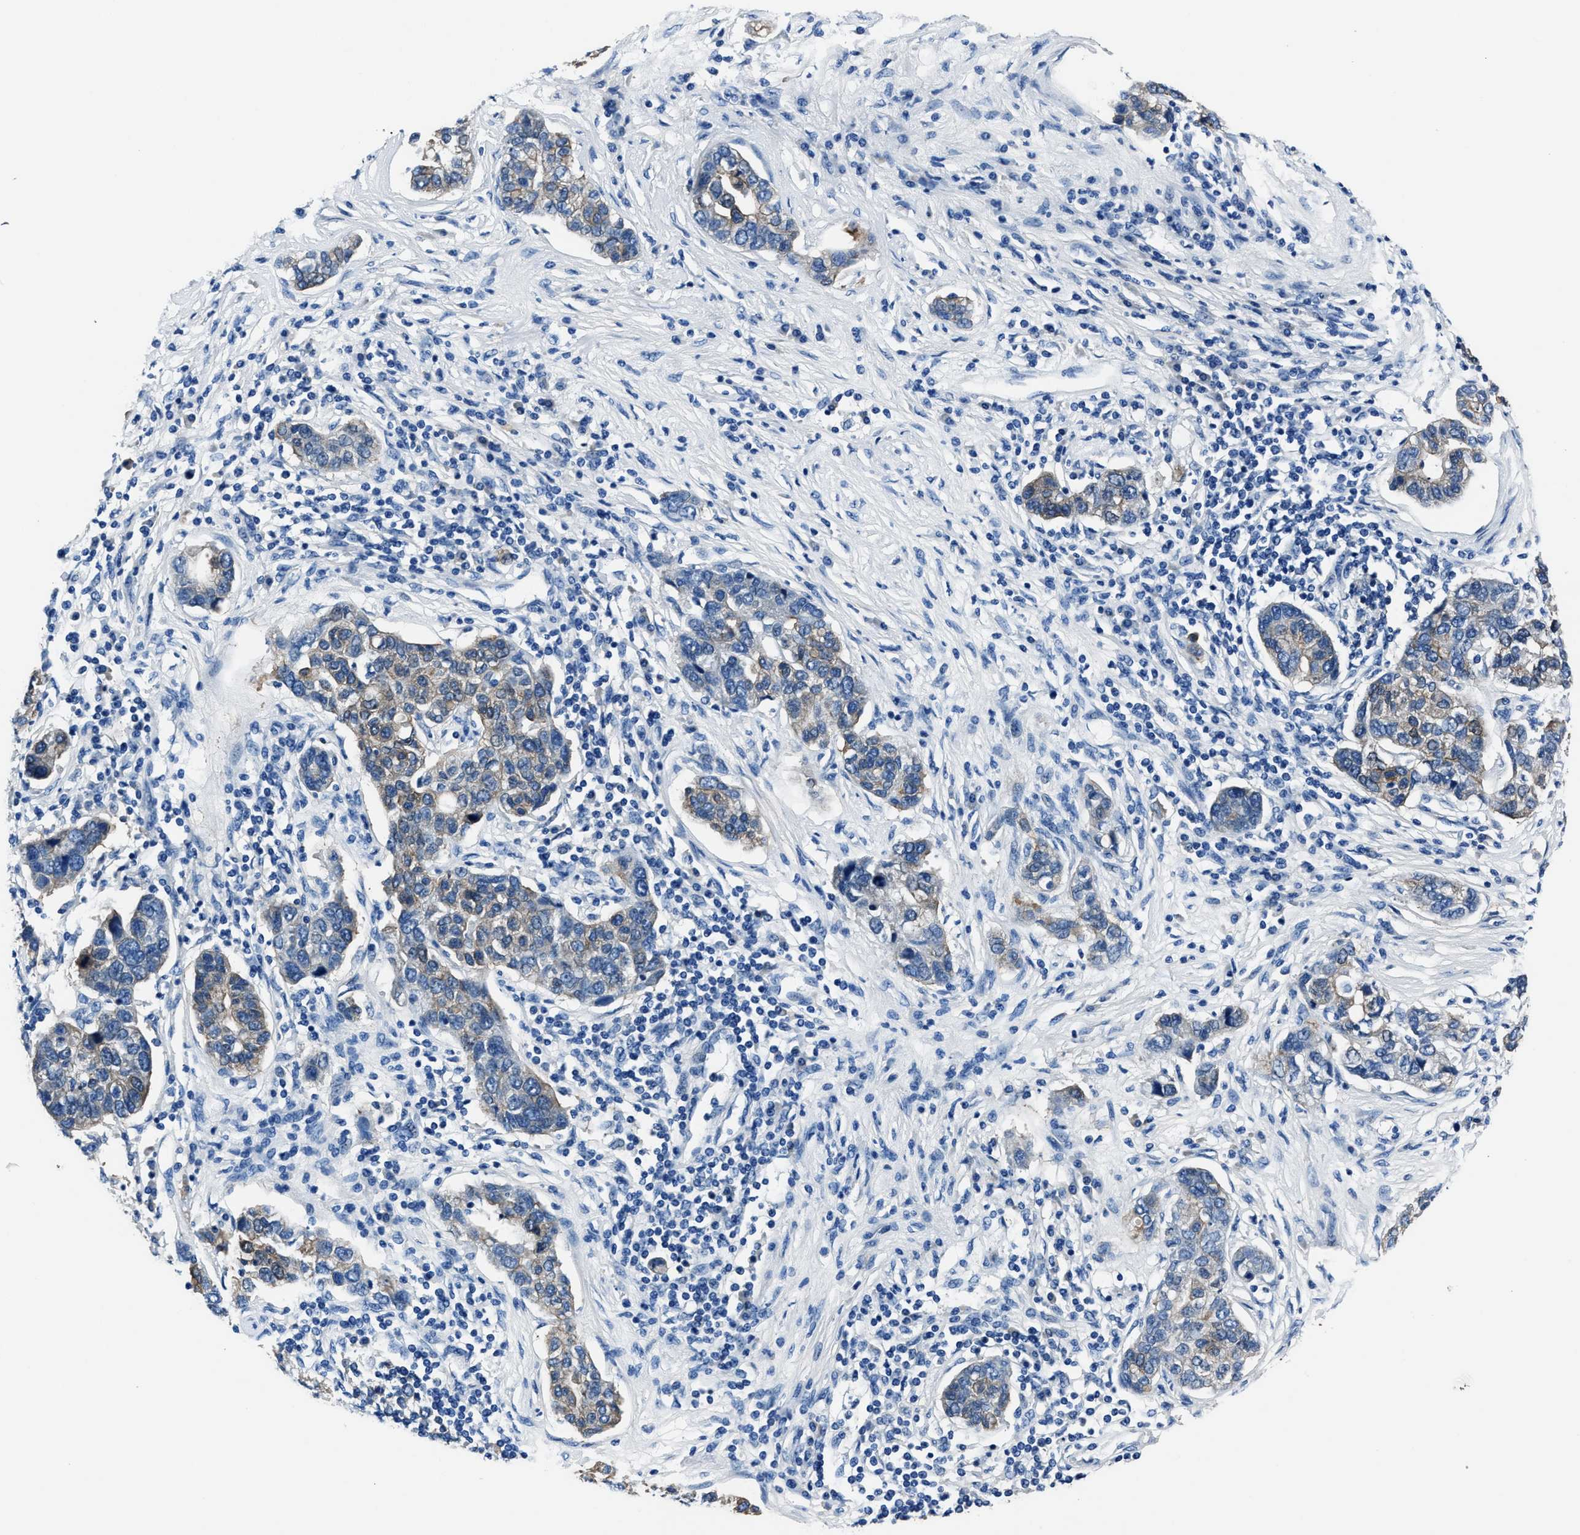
{"staining": {"intensity": "weak", "quantity": ">75%", "location": "cytoplasmic/membranous"}, "tissue": "pancreatic cancer", "cell_type": "Tumor cells", "image_type": "cancer", "snomed": [{"axis": "morphology", "description": "Adenocarcinoma, NOS"}, {"axis": "topography", "description": "Pancreas"}], "caption": "Pancreatic adenocarcinoma stained with IHC displays weak cytoplasmic/membranous staining in about >75% of tumor cells.", "gene": "LMO7", "patient": {"sex": "female", "age": 61}}